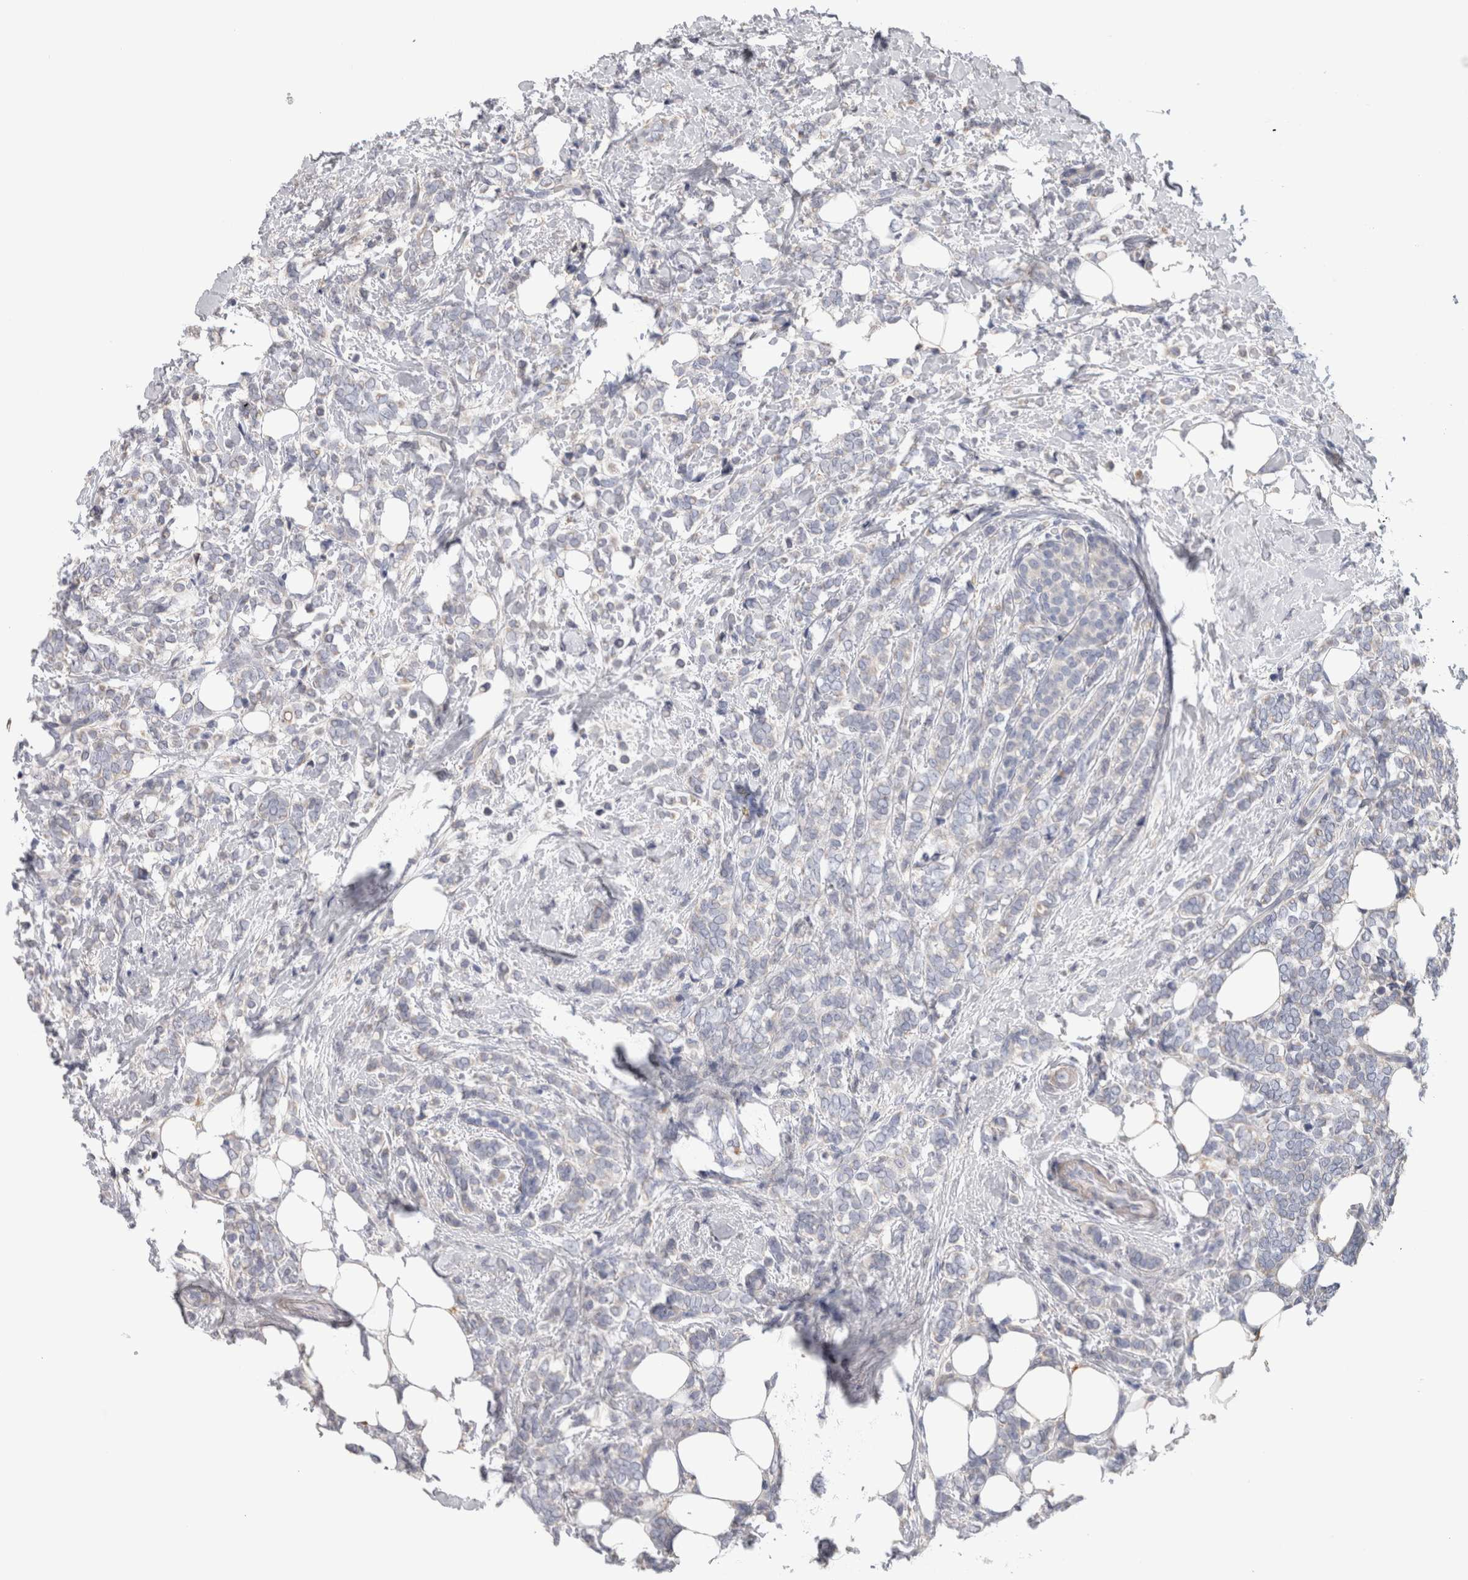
{"staining": {"intensity": "negative", "quantity": "none", "location": "none"}, "tissue": "breast cancer", "cell_type": "Tumor cells", "image_type": "cancer", "snomed": [{"axis": "morphology", "description": "Lobular carcinoma"}, {"axis": "topography", "description": "Breast"}], "caption": "The image shows no significant positivity in tumor cells of breast cancer. (DAB (3,3'-diaminobenzidine) immunohistochemistry with hematoxylin counter stain).", "gene": "SMAP2", "patient": {"sex": "female", "age": 50}}